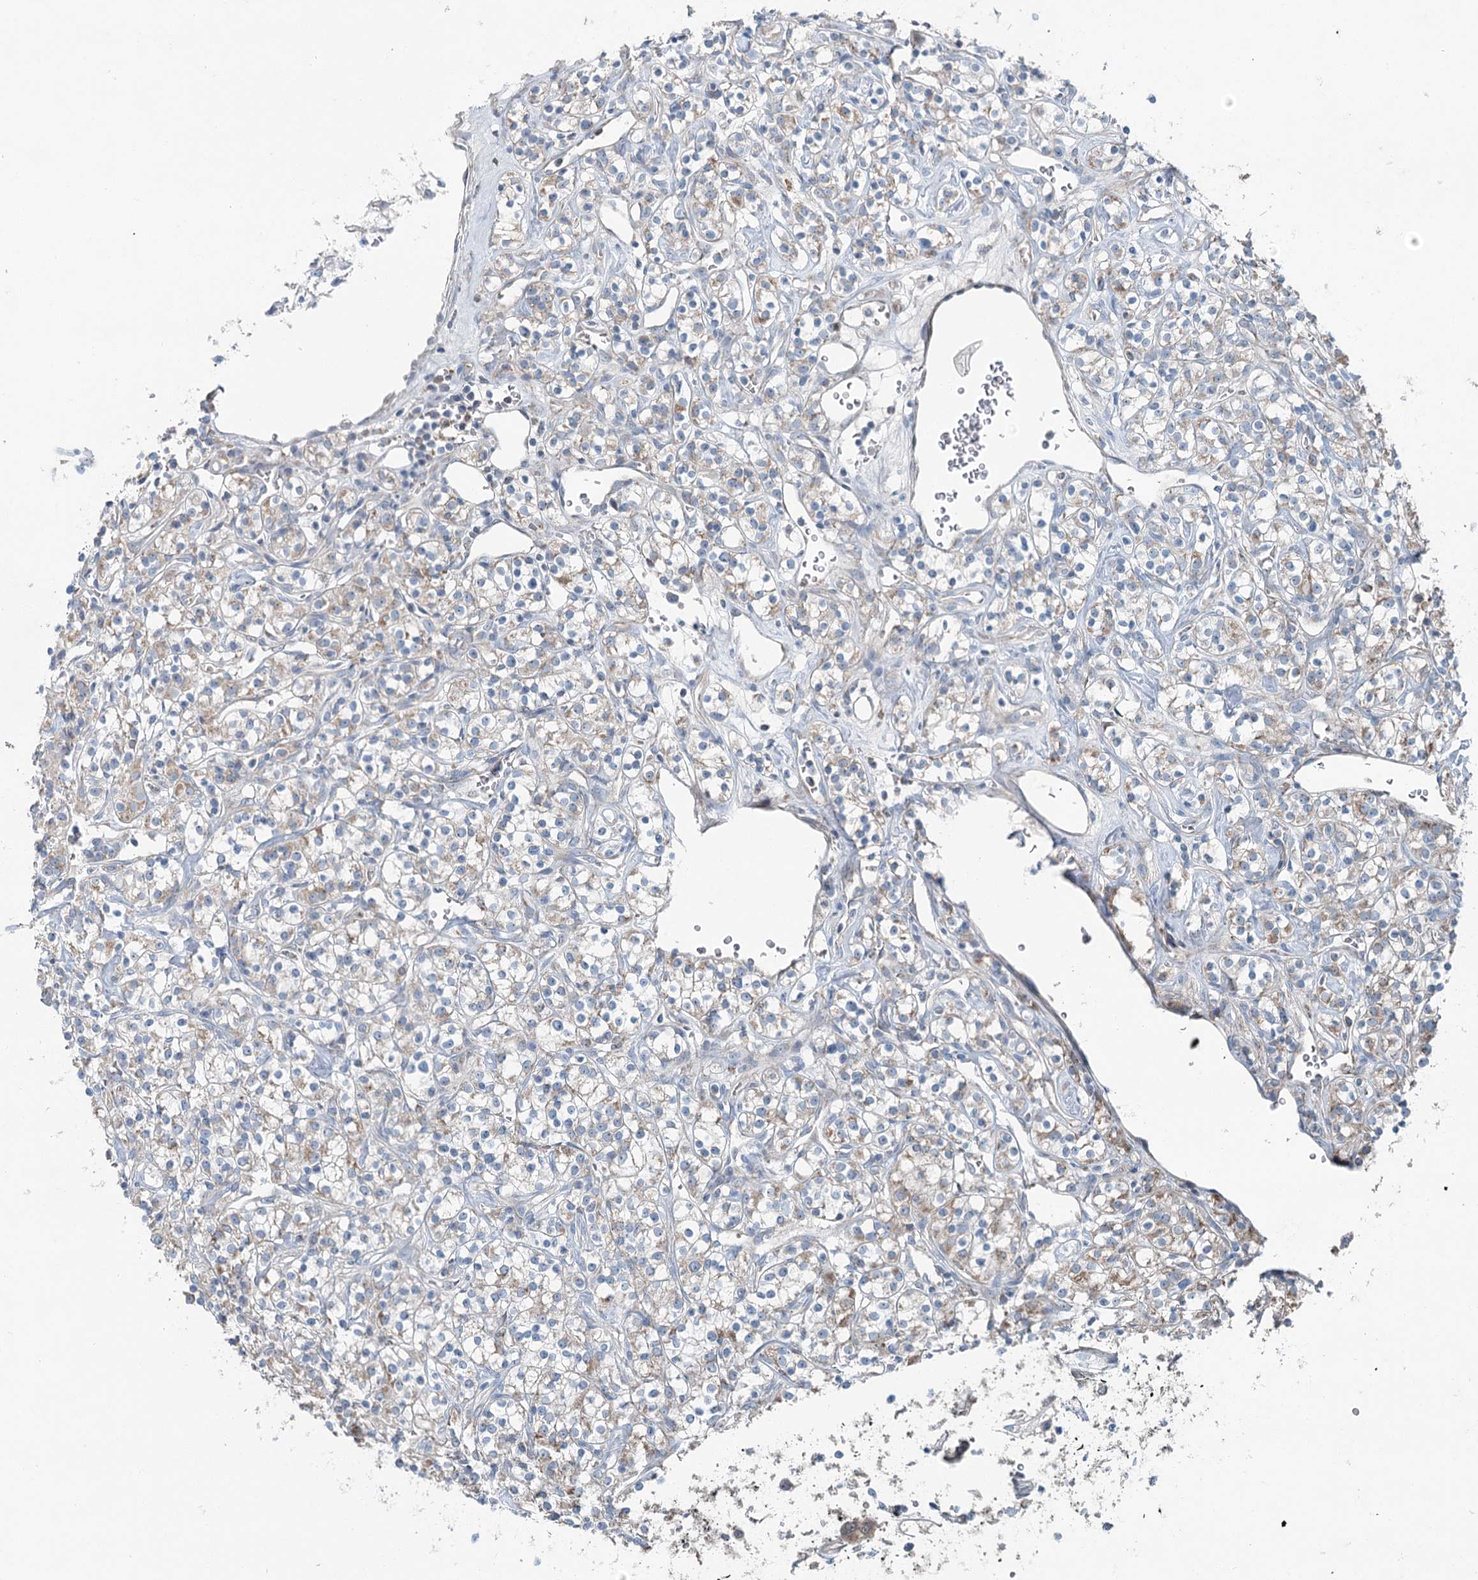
{"staining": {"intensity": "weak", "quantity": "25%-75%", "location": "cytoplasmic/membranous"}, "tissue": "renal cancer", "cell_type": "Tumor cells", "image_type": "cancer", "snomed": [{"axis": "morphology", "description": "Adenocarcinoma, NOS"}, {"axis": "topography", "description": "Kidney"}], "caption": "Immunohistochemistry image of renal cancer stained for a protein (brown), which exhibits low levels of weak cytoplasmic/membranous expression in approximately 25%-75% of tumor cells.", "gene": "CHCHD5", "patient": {"sex": "male", "age": 77}}